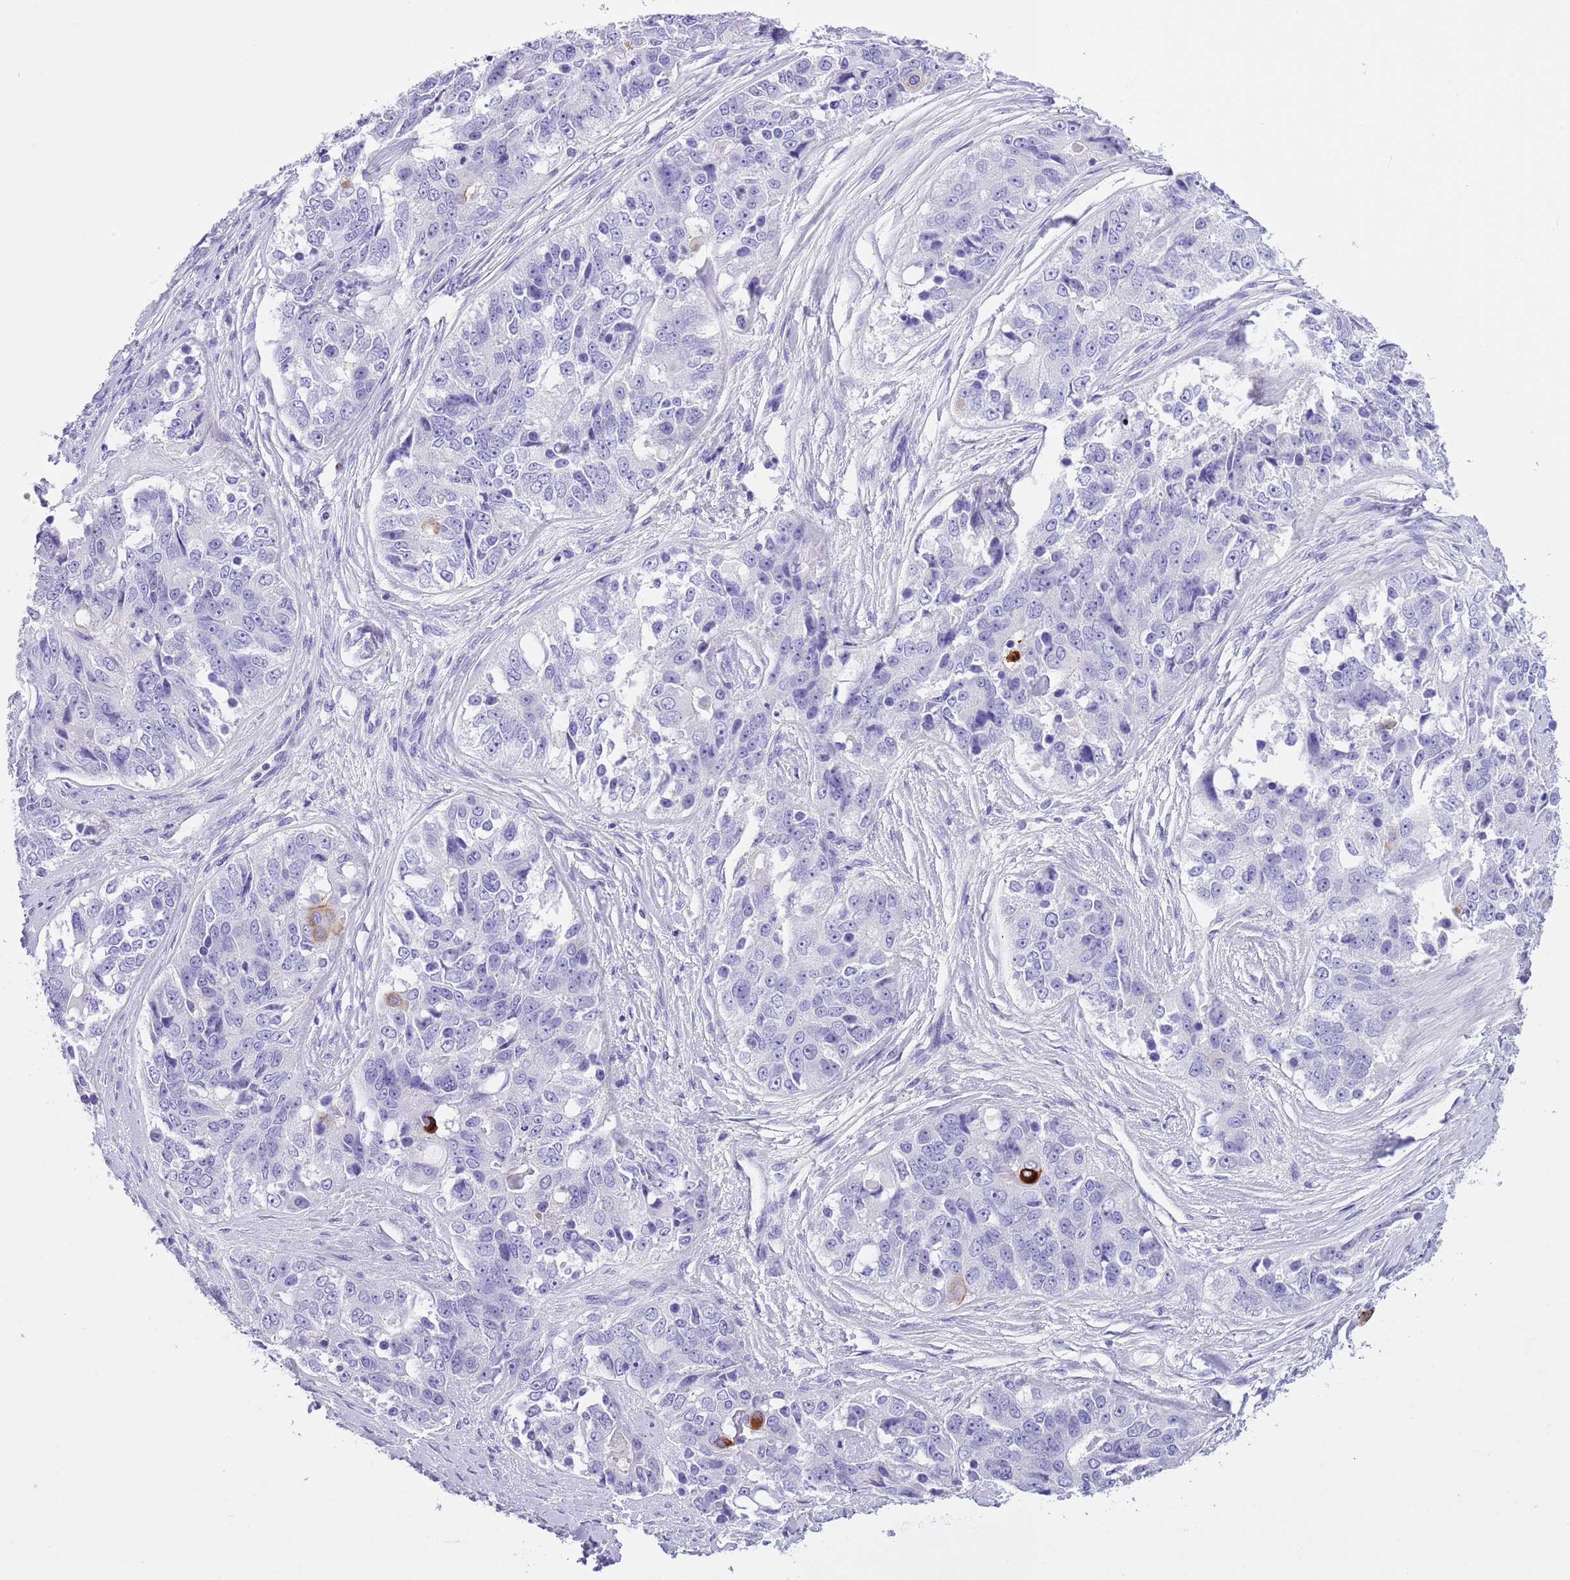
{"staining": {"intensity": "negative", "quantity": "none", "location": "none"}, "tissue": "ovarian cancer", "cell_type": "Tumor cells", "image_type": "cancer", "snomed": [{"axis": "morphology", "description": "Carcinoma, endometroid"}, {"axis": "topography", "description": "Ovary"}], "caption": "IHC image of ovarian cancer (endometroid carcinoma) stained for a protein (brown), which shows no expression in tumor cells. (DAB (3,3'-diaminobenzidine) IHC visualized using brightfield microscopy, high magnification).", "gene": "TBC1D10B", "patient": {"sex": "female", "age": 51}}